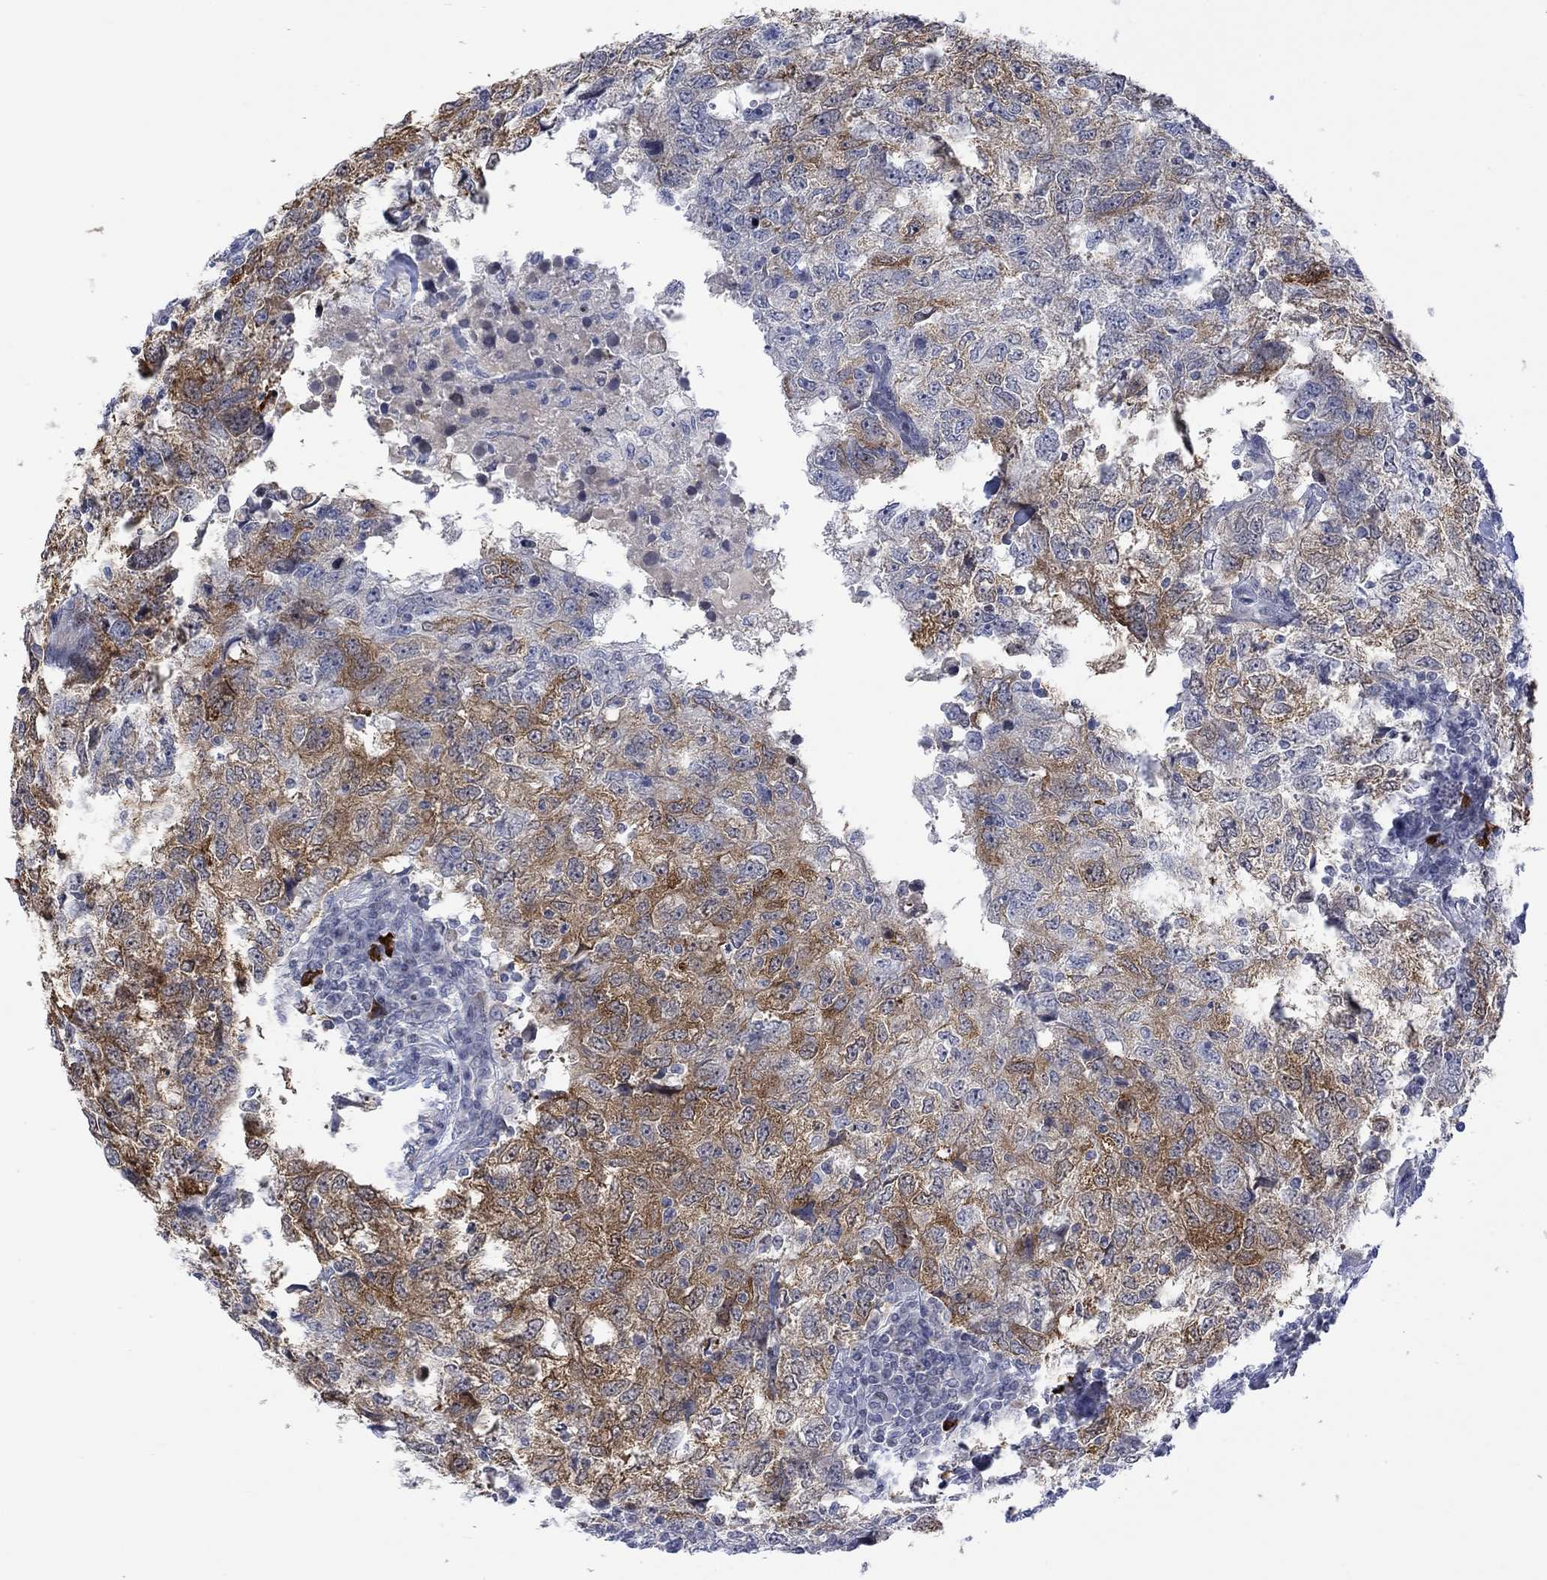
{"staining": {"intensity": "strong", "quantity": "25%-75%", "location": "cytoplasmic/membranous"}, "tissue": "breast cancer", "cell_type": "Tumor cells", "image_type": "cancer", "snomed": [{"axis": "morphology", "description": "Duct carcinoma"}, {"axis": "topography", "description": "Breast"}], "caption": "Immunohistochemical staining of breast cancer demonstrates high levels of strong cytoplasmic/membranous staining in approximately 25%-75% of tumor cells.", "gene": "DCX", "patient": {"sex": "female", "age": 30}}